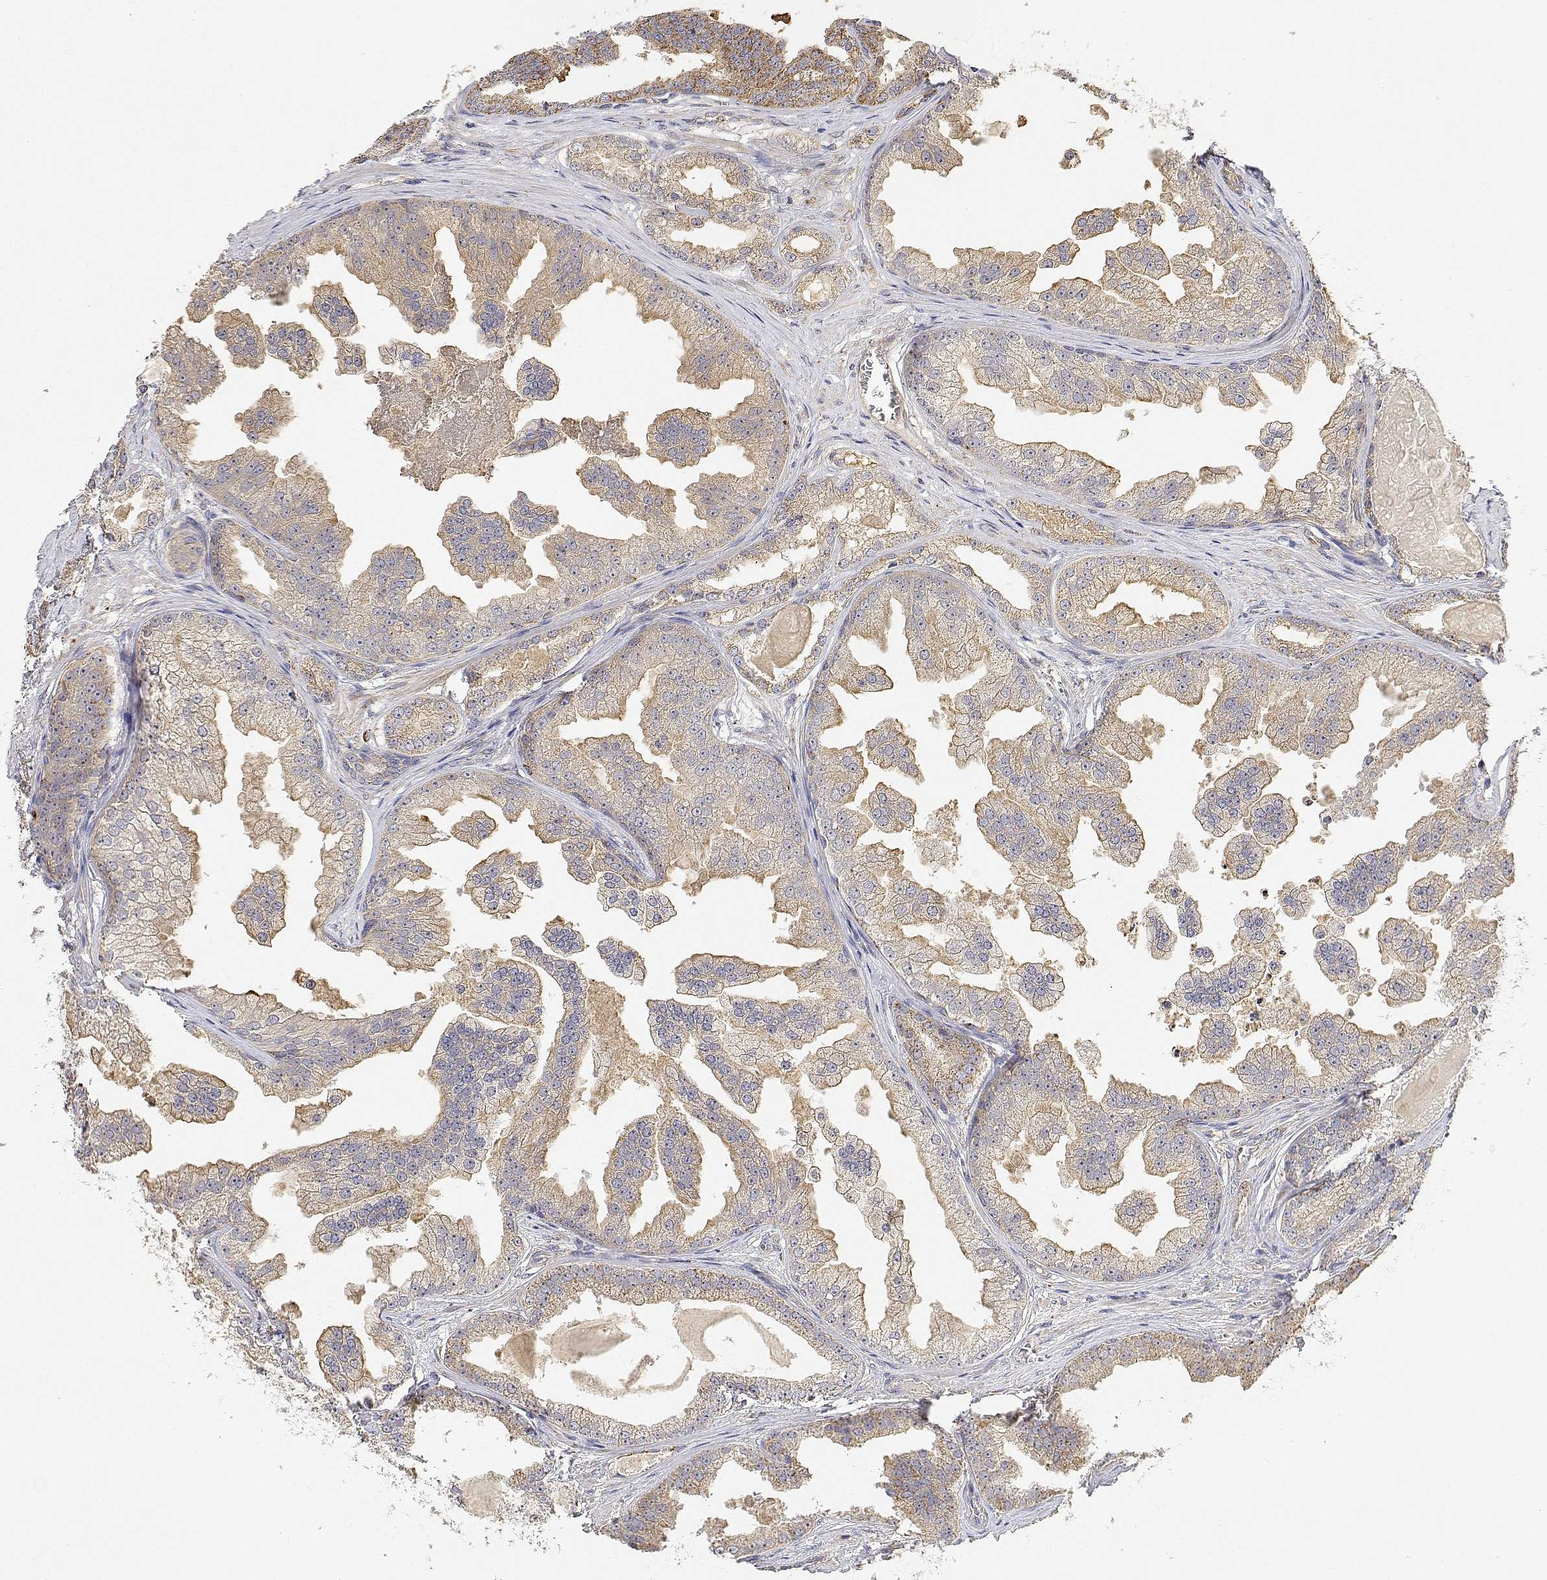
{"staining": {"intensity": "weak", "quantity": "25%-75%", "location": "cytoplasmic/membranous"}, "tissue": "prostate cancer", "cell_type": "Tumor cells", "image_type": "cancer", "snomed": [{"axis": "morphology", "description": "Adenocarcinoma, Low grade"}, {"axis": "topography", "description": "Prostate"}], "caption": "There is low levels of weak cytoplasmic/membranous positivity in tumor cells of prostate cancer, as demonstrated by immunohistochemical staining (brown color).", "gene": "LONRF3", "patient": {"sex": "male", "age": 65}}